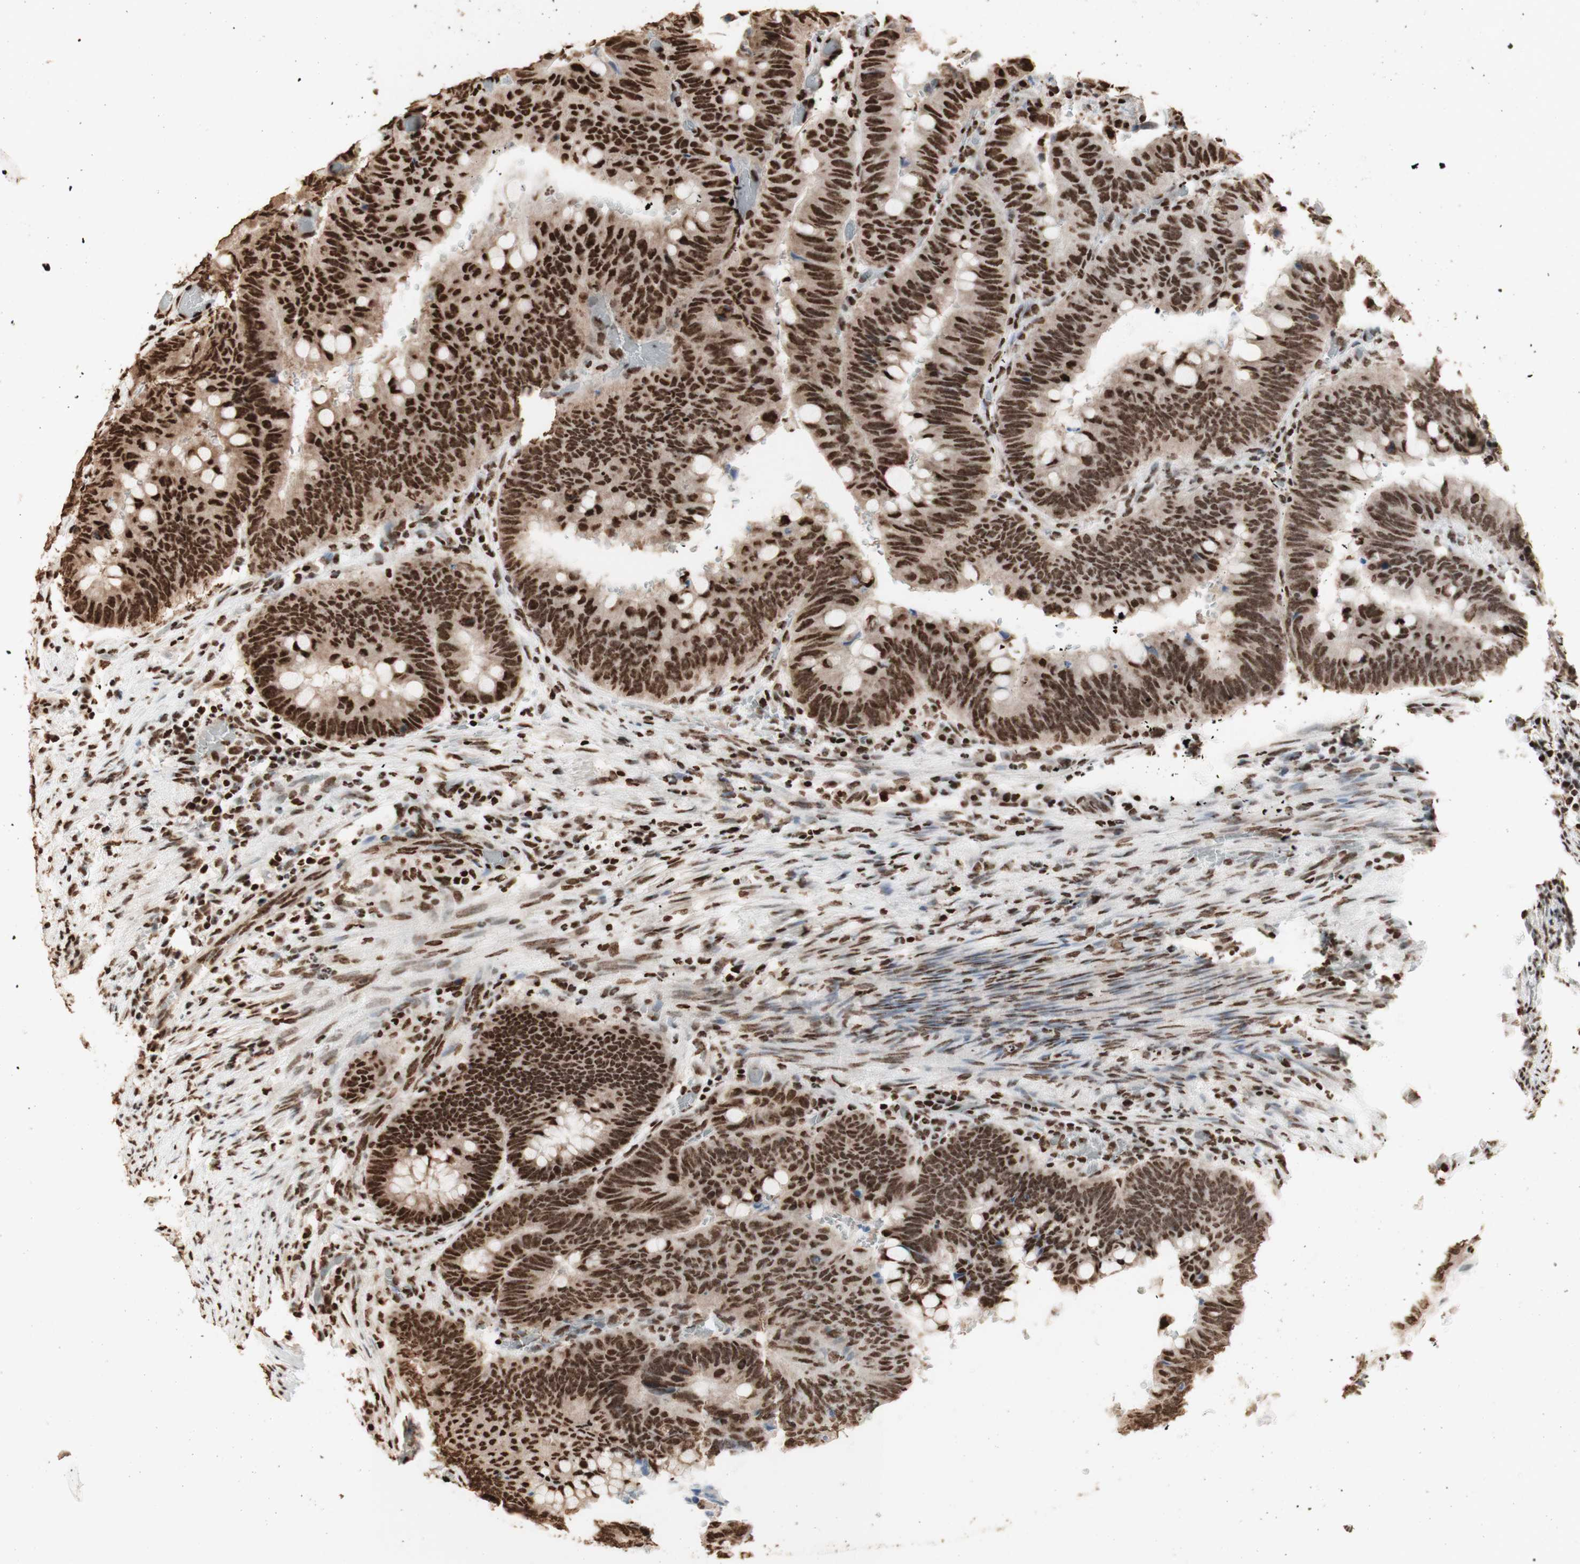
{"staining": {"intensity": "strong", "quantity": ">75%", "location": "cytoplasmic/membranous,nuclear"}, "tissue": "colorectal cancer", "cell_type": "Tumor cells", "image_type": "cancer", "snomed": [{"axis": "morphology", "description": "Normal tissue, NOS"}, {"axis": "morphology", "description": "Adenocarcinoma, NOS"}, {"axis": "topography", "description": "Rectum"}, {"axis": "topography", "description": "Peripheral nerve tissue"}], "caption": "Protein staining reveals strong cytoplasmic/membranous and nuclear positivity in about >75% of tumor cells in colorectal cancer. The protein is stained brown, and the nuclei are stained in blue (DAB (3,3'-diaminobenzidine) IHC with brightfield microscopy, high magnification).", "gene": "HNRNPA2B1", "patient": {"sex": "male", "age": 92}}